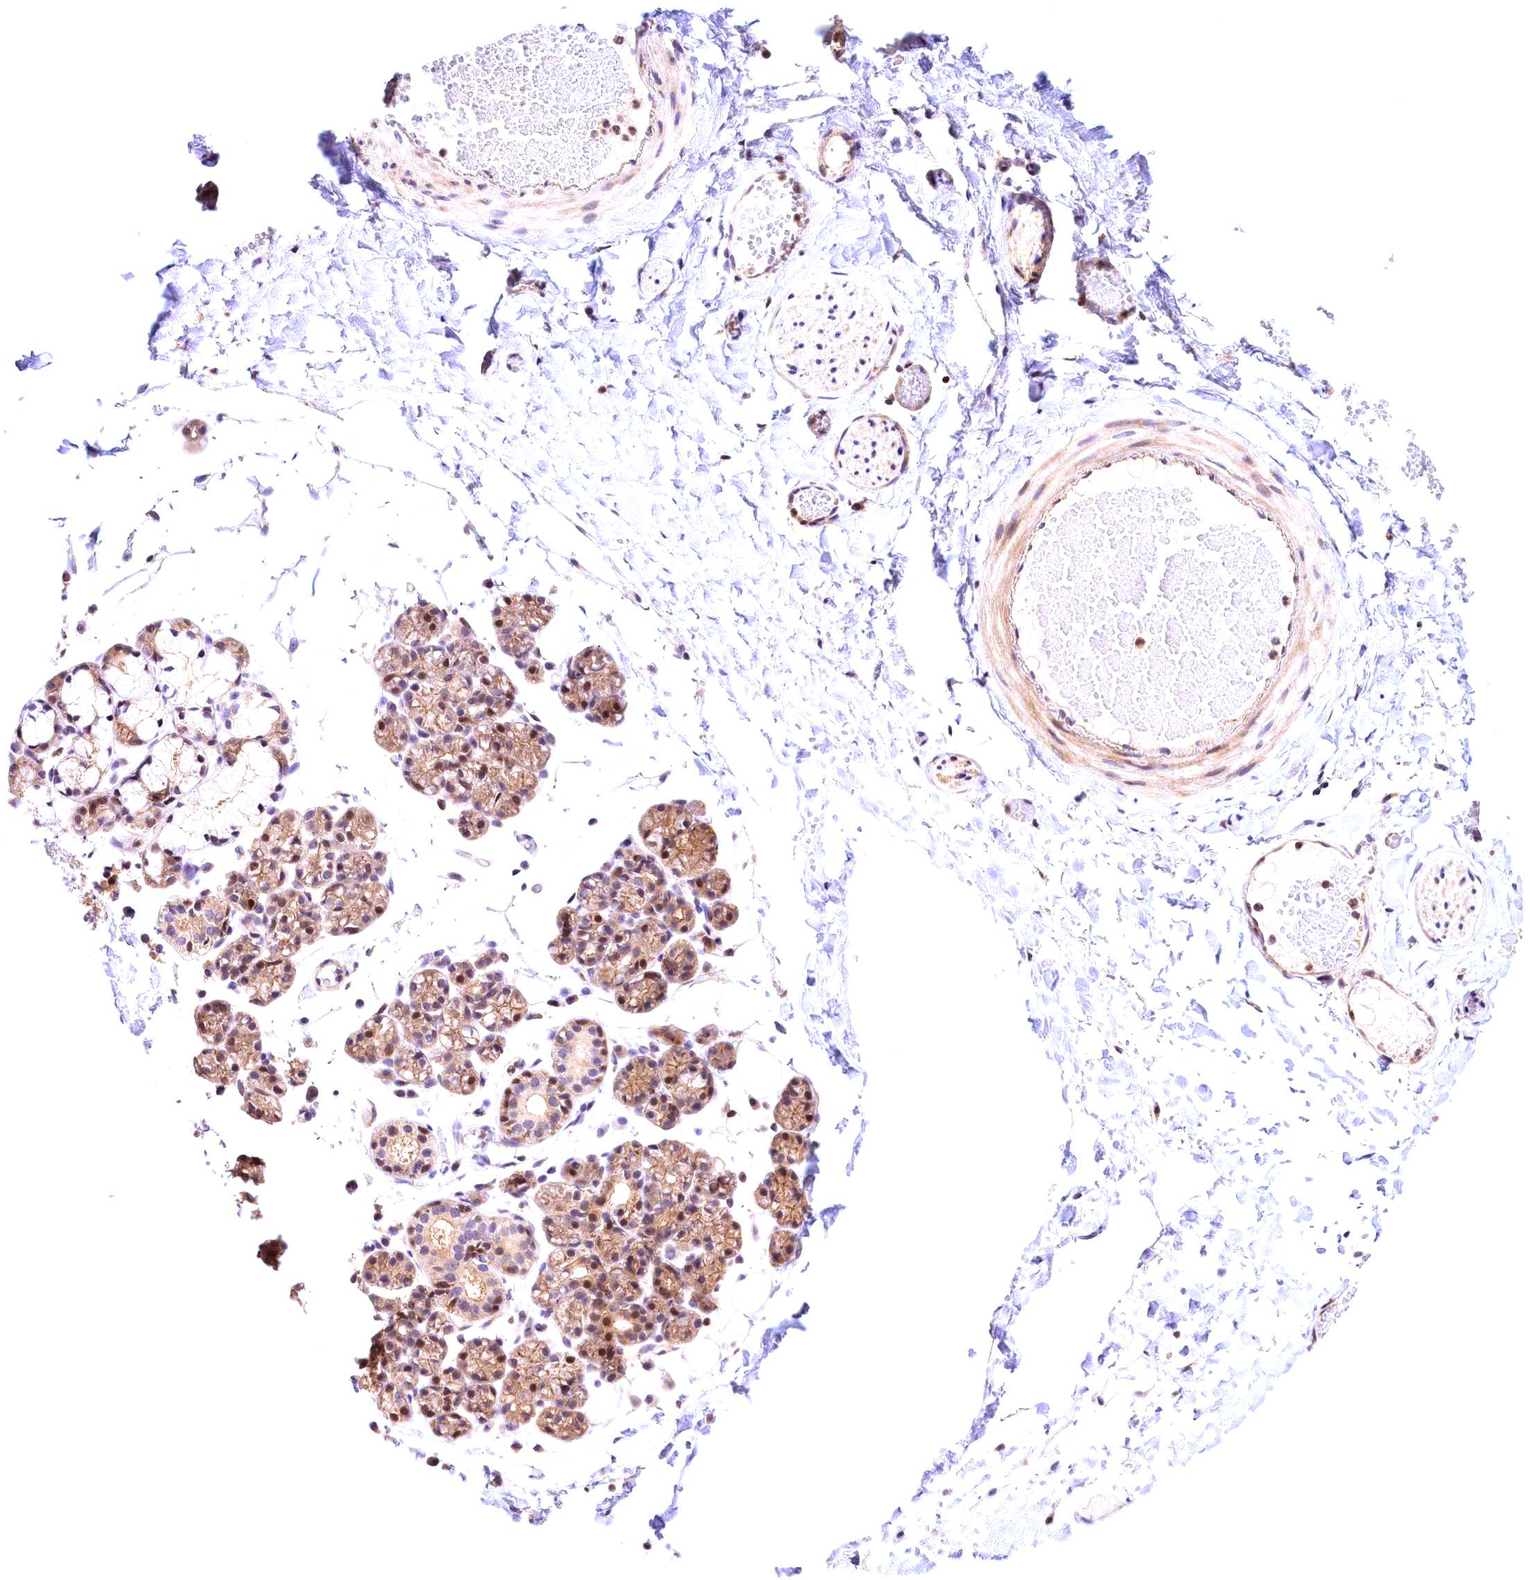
{"staining": {"intensity": "moderate", "quantity": "25%-75%", "location": "cytoplasmic/membranous,nuclear"}, "tissue": "salivary gland", "cell_type": "Glandular cells", "image_type": "normal", "snomed": [{"axis": "morphology", "description": "Normal tissue, NOS"}, {"axis": "topography", "description": "Salivary gland"}], "caption": "Benign salivary gland was stained to show a protein in brown. There is medium levels of moderate cytoplasmic/membranous,nuclear staining in about 25%-75% of glandular cells. The staining is performed using DAB brown chromogen to label protein expression. The nuclei are counter-stained blue using hematoxylin.", "gene": "CHORDC1", "patient": {"sex": "male", "age": 63}}